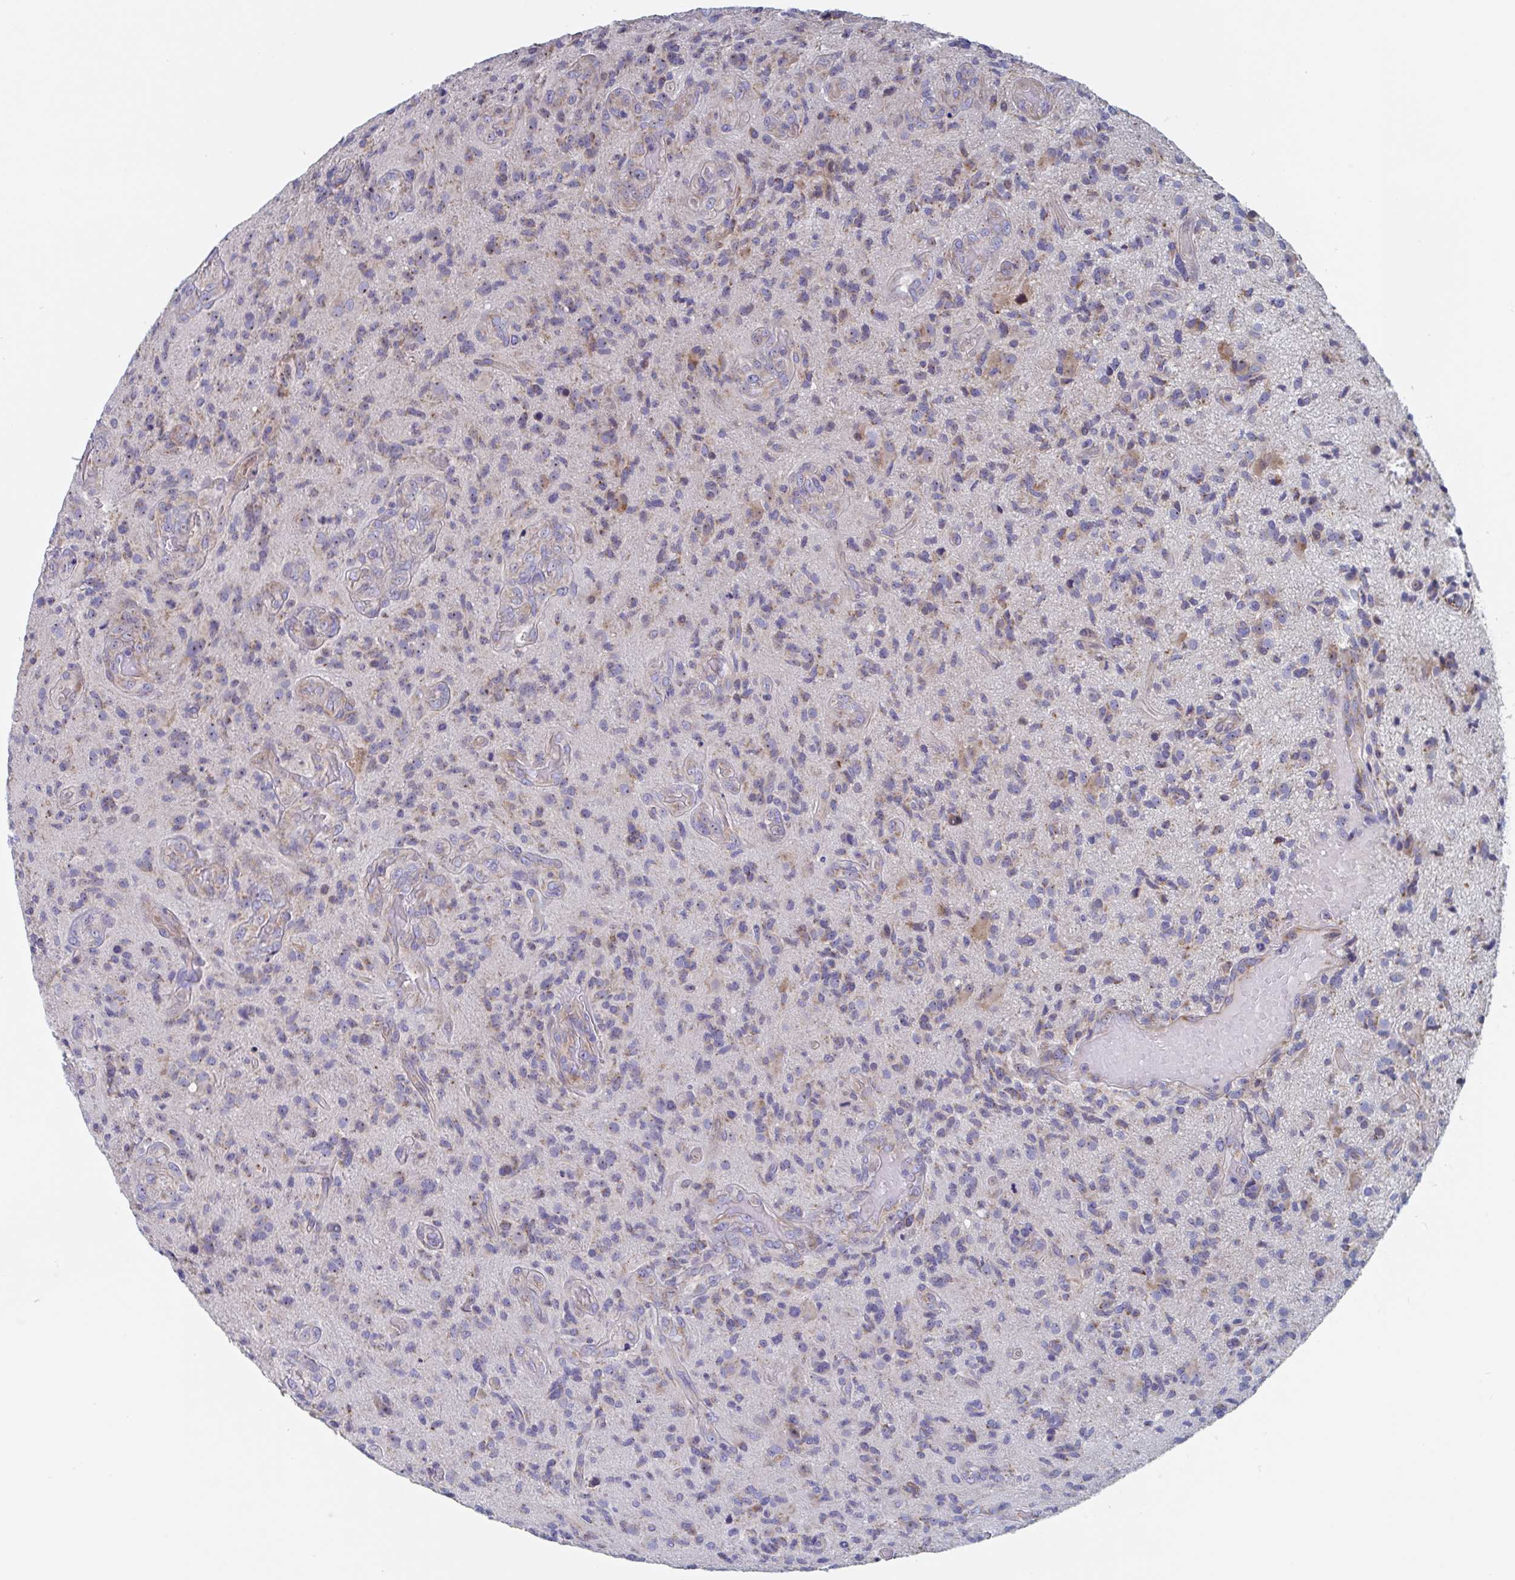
{"staining": {"intensity": "weak", "quantity": "<25%", "location": "cytoplasmic/membranous"}, "tissue": "glioma", "cell_type": "Tumor cells", "image_type": "cancer", "snomed": [{"axis": "morphology", "description": "Glioma, malignant, High grade"}, {"axis": "topography", "description": "Brain"}], "caption": "Photomicrograph shows no significant protein positivity in tumor cells of glioma. (Immunohistochemistry (ihc), brightfield microscopy, high magnification).", "gene": "MRPL53", "patient": {"sex": "male", "age": 55}}